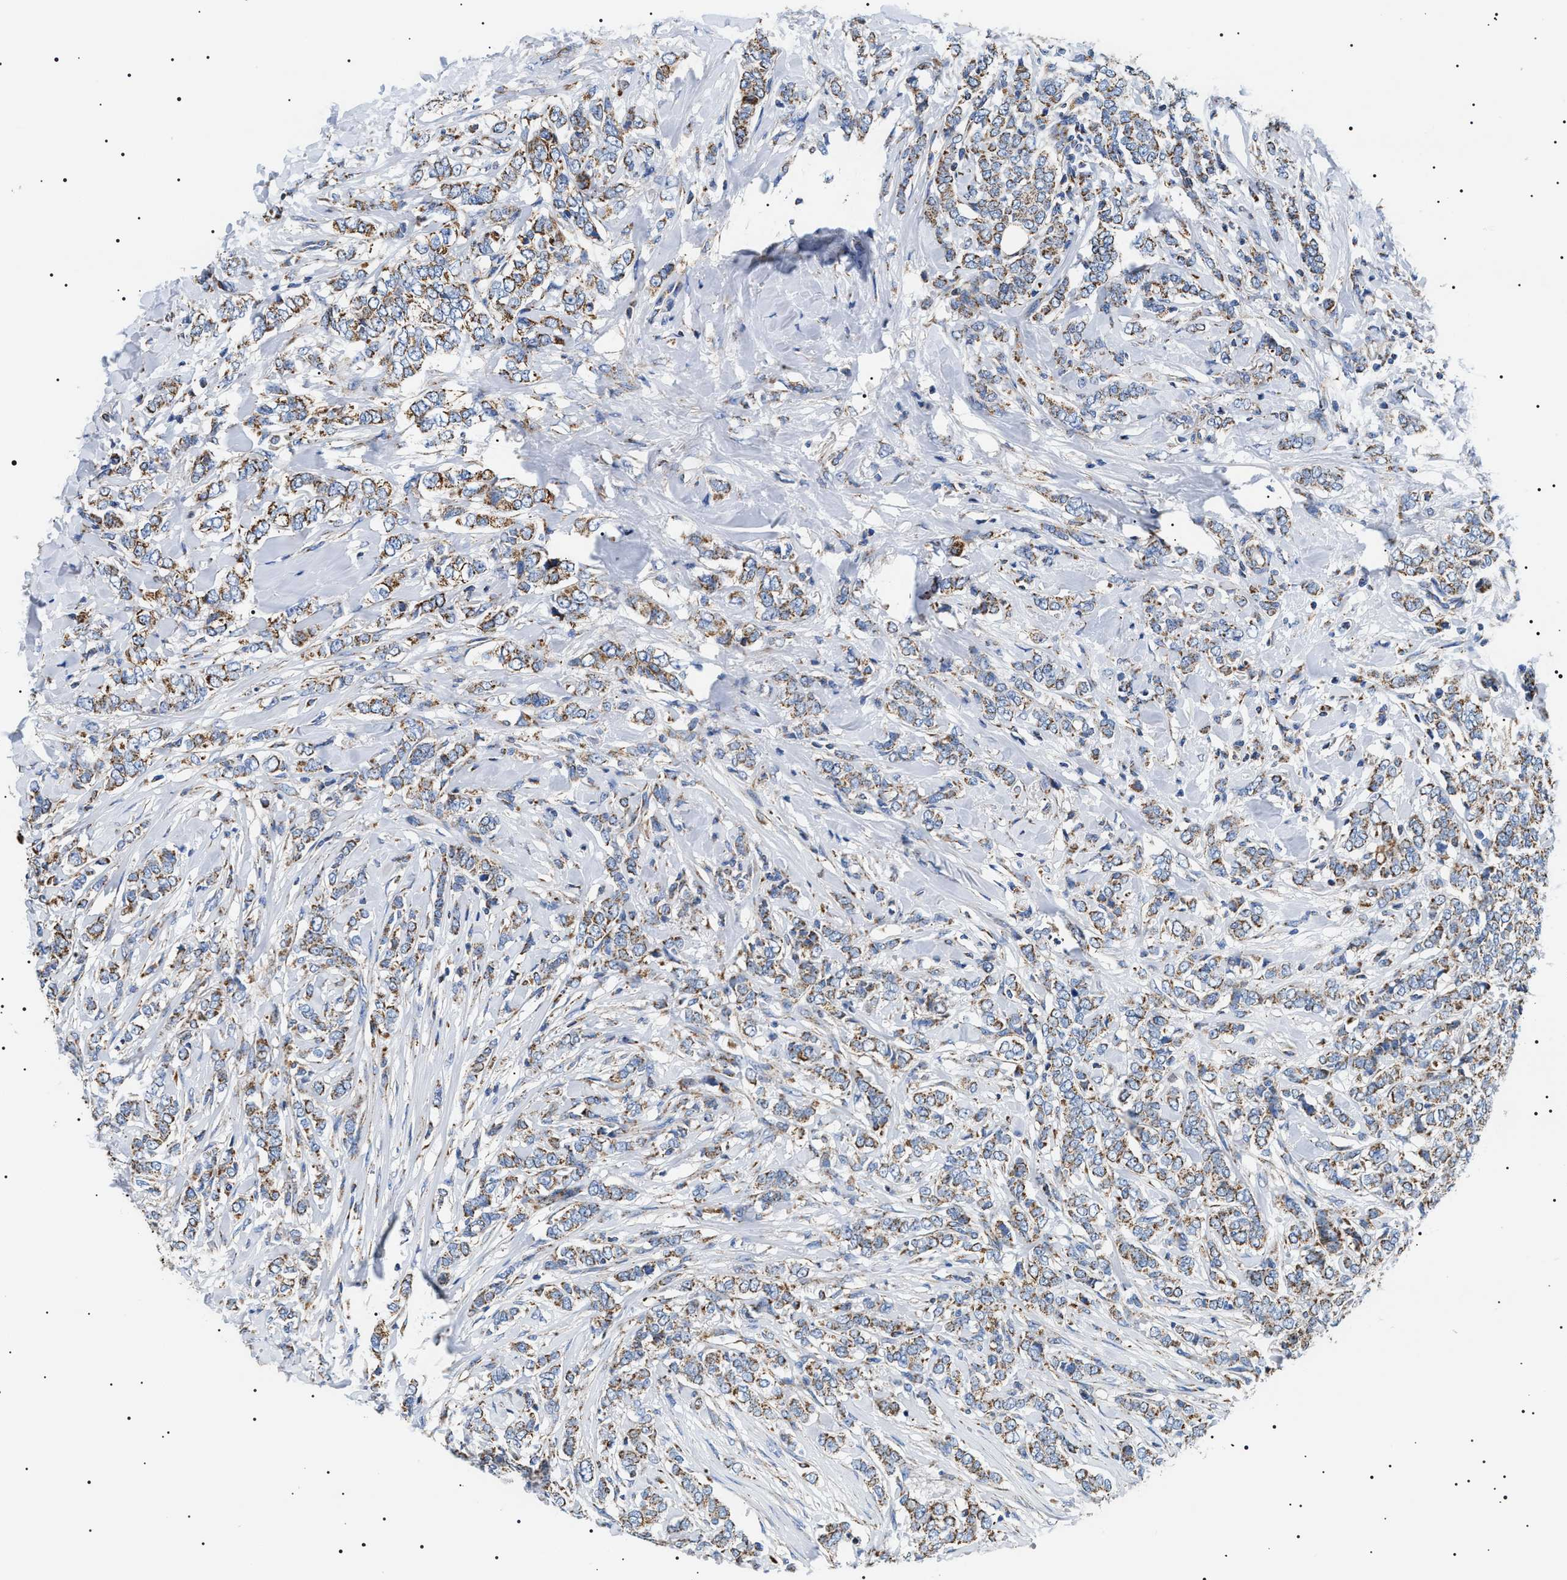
{"staining": {"intensity": "moderate", "quantity": ">75%", "location": "cytoplasmic/membranous"}, "tissue": "breast cancer", "cell_type": "Tumor cells", "image_type": "cancer", "snomed": [{"axis": "morphology", "description": "Lobular carcinoma"}, {"axis": "topography", "description": "Skin"}, {"axis": "topography", "description": "Breast"}], "caption": "A high-resolution histopathology image shows IHC staining of breast lobular carcinoma, which shows moderate cytoplasmic/membranous staining in approximately >75% of tumor cells. The staining was performed using DAB to visualize the protein expression in brown, while the nuclei were stained in blue with hematoxylin (Magnification: 20x).", "gene": "OXSM", "patient": {"sex": "female", "age": 46}}